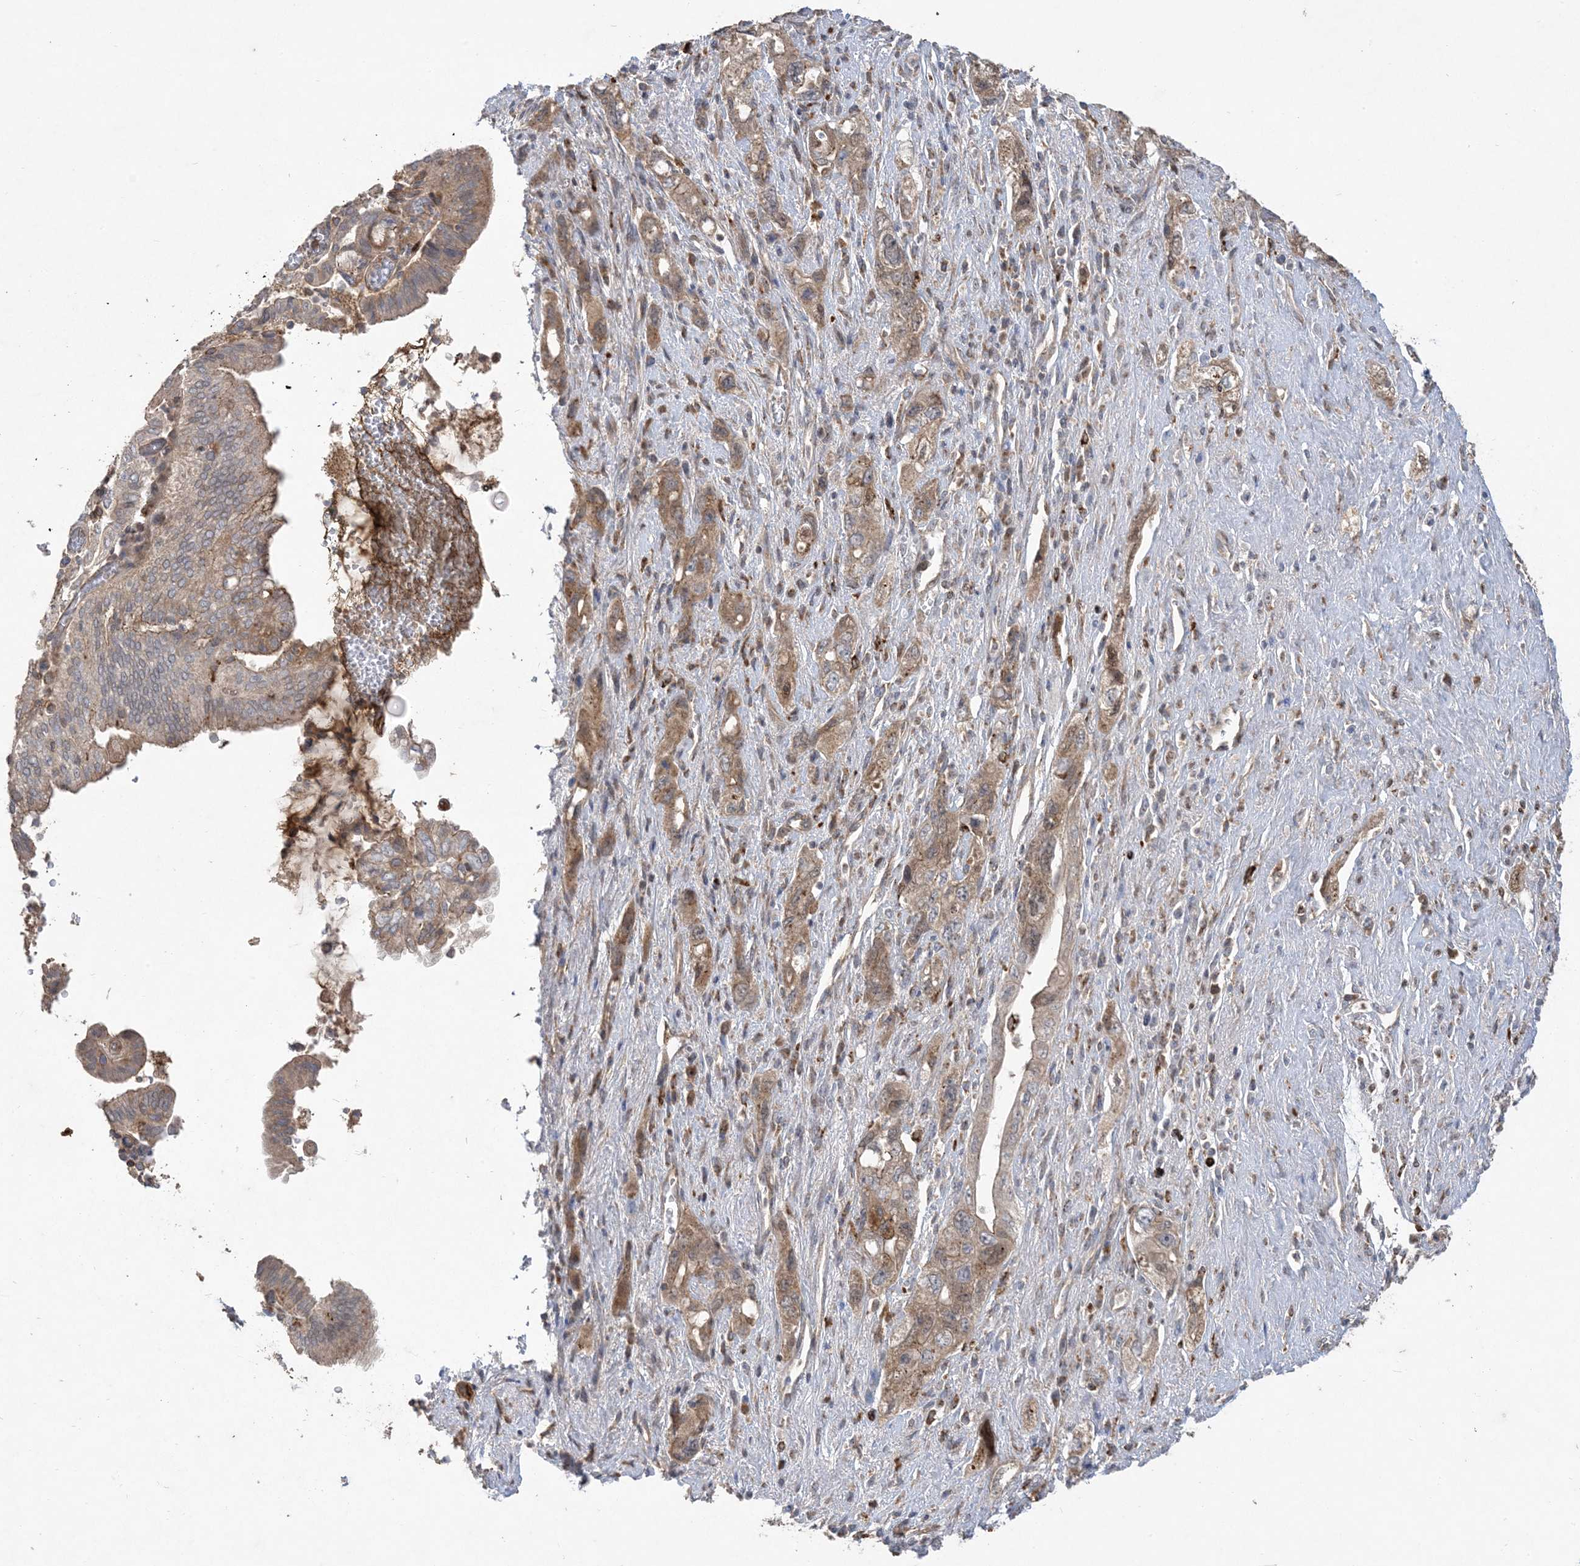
{"staining": {"intensity": "moderate", "quantity": ">75%", "location": "cytoplasmic/membranous"}, "tissue": "pancreatic cancer", "cell_type": "Tumor cells", "image_type": "cancer", "snomed": [{"axis": "morphology", "description": "Adenocarcinoma, NOS"}, {"axis": "topography", "description": "Pancreas"}], "caption": "Human pancreatic cancer (adenocarcinoma) stained with a protein marker demonstrates moderate staining in tumor cells.", "gene": "MASP2", "patient": {"sex": "female", "age": 73}}